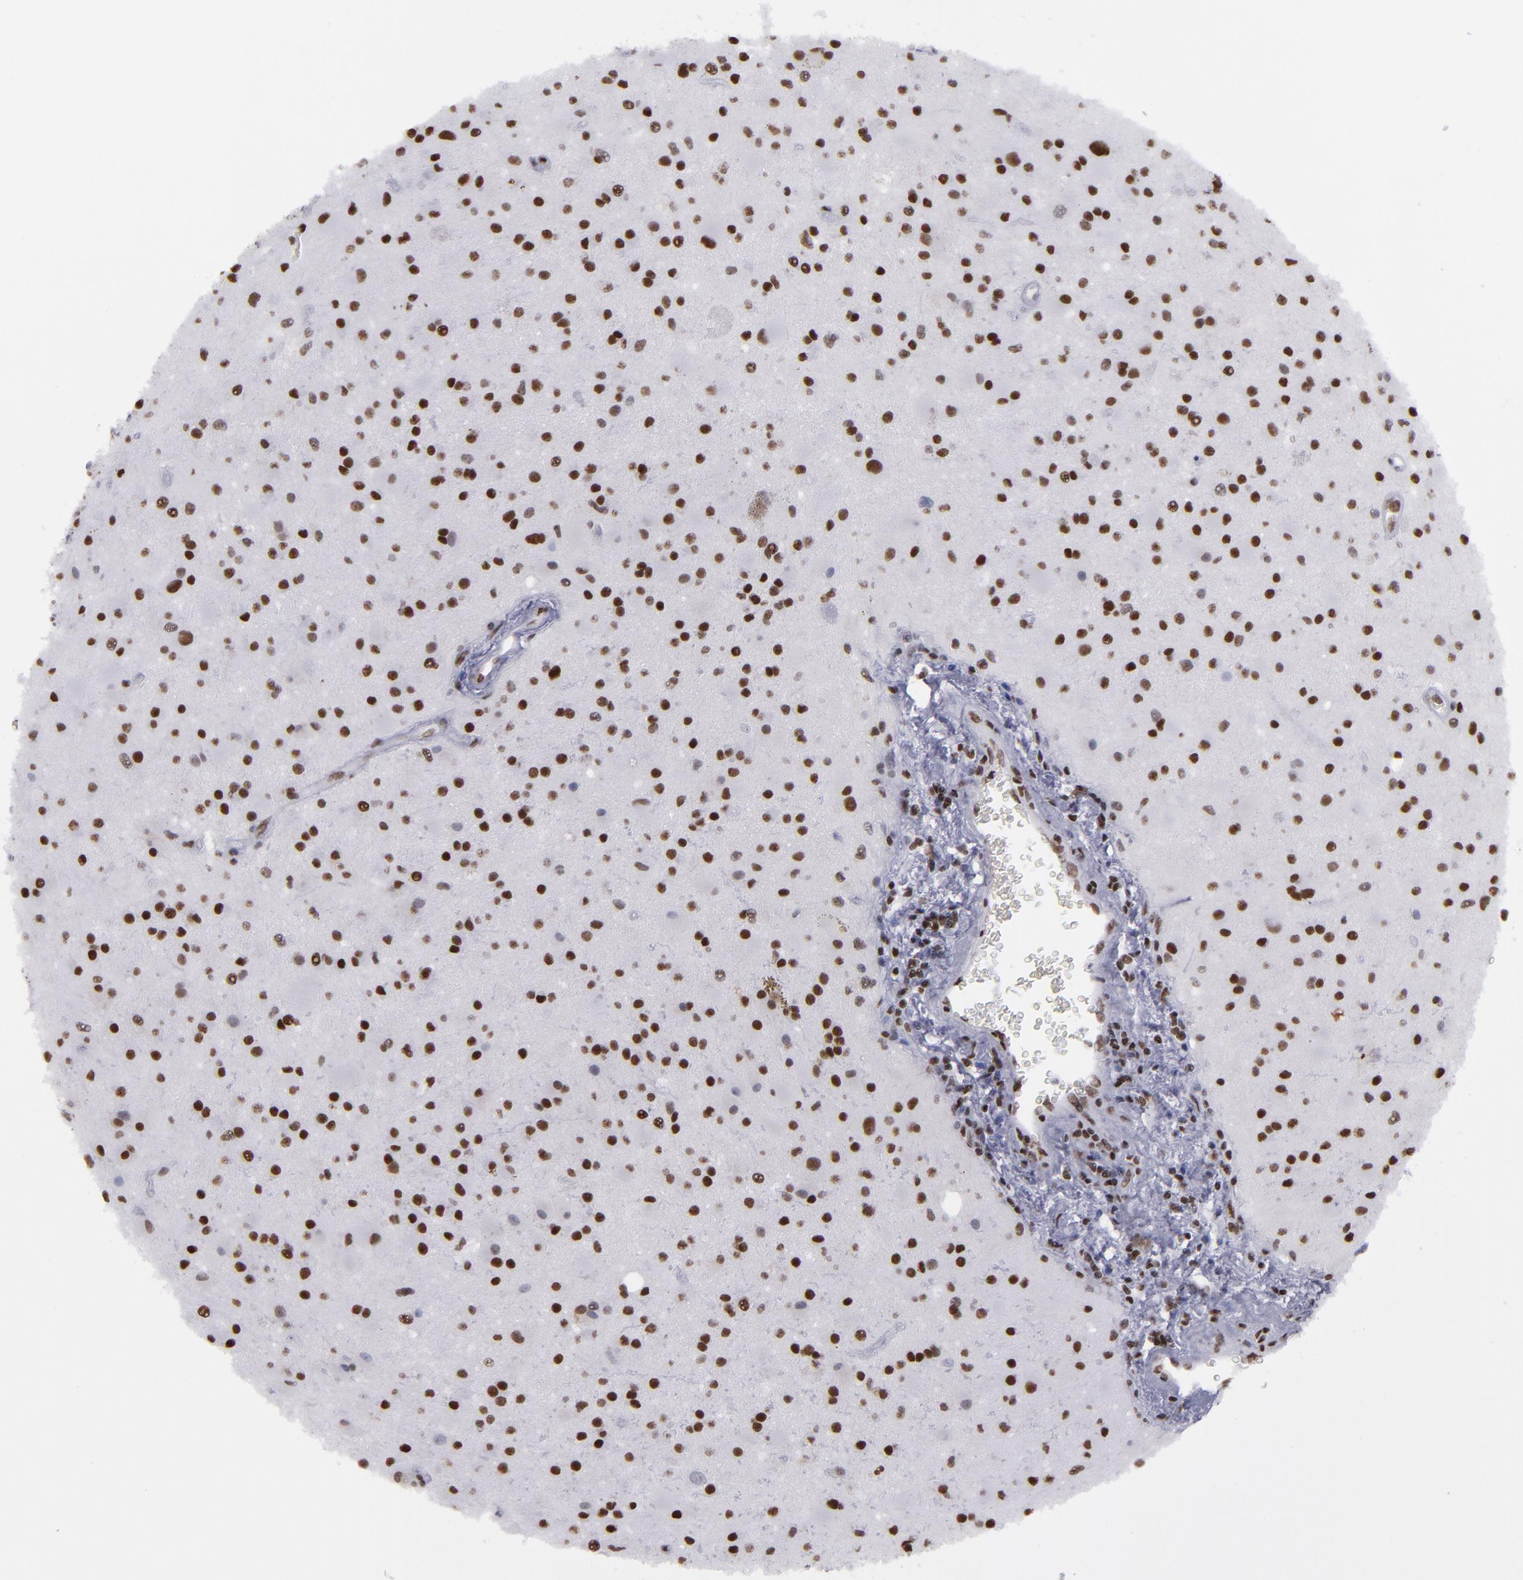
{"staining": {"intensity": "strong", "quantity": ">75%", "location": "nuclear"}, "tissue": "glioma", "cell_type": "Tumor cells", "image_type": "cancer", "snomed": [{"axis": "morphology", "description": "Glioma, malignant, Low grade"}, {"axis": "topography", "description": "Brain"}], "caption": "The histopathology image shows immunohistochemical staining of low-grade glioma (malignant). There is strong nuclear staining is seen in approximately >75% of tumor cells.", "gene": "TERF2", "patient": {"sex": "male", "age": 58}}